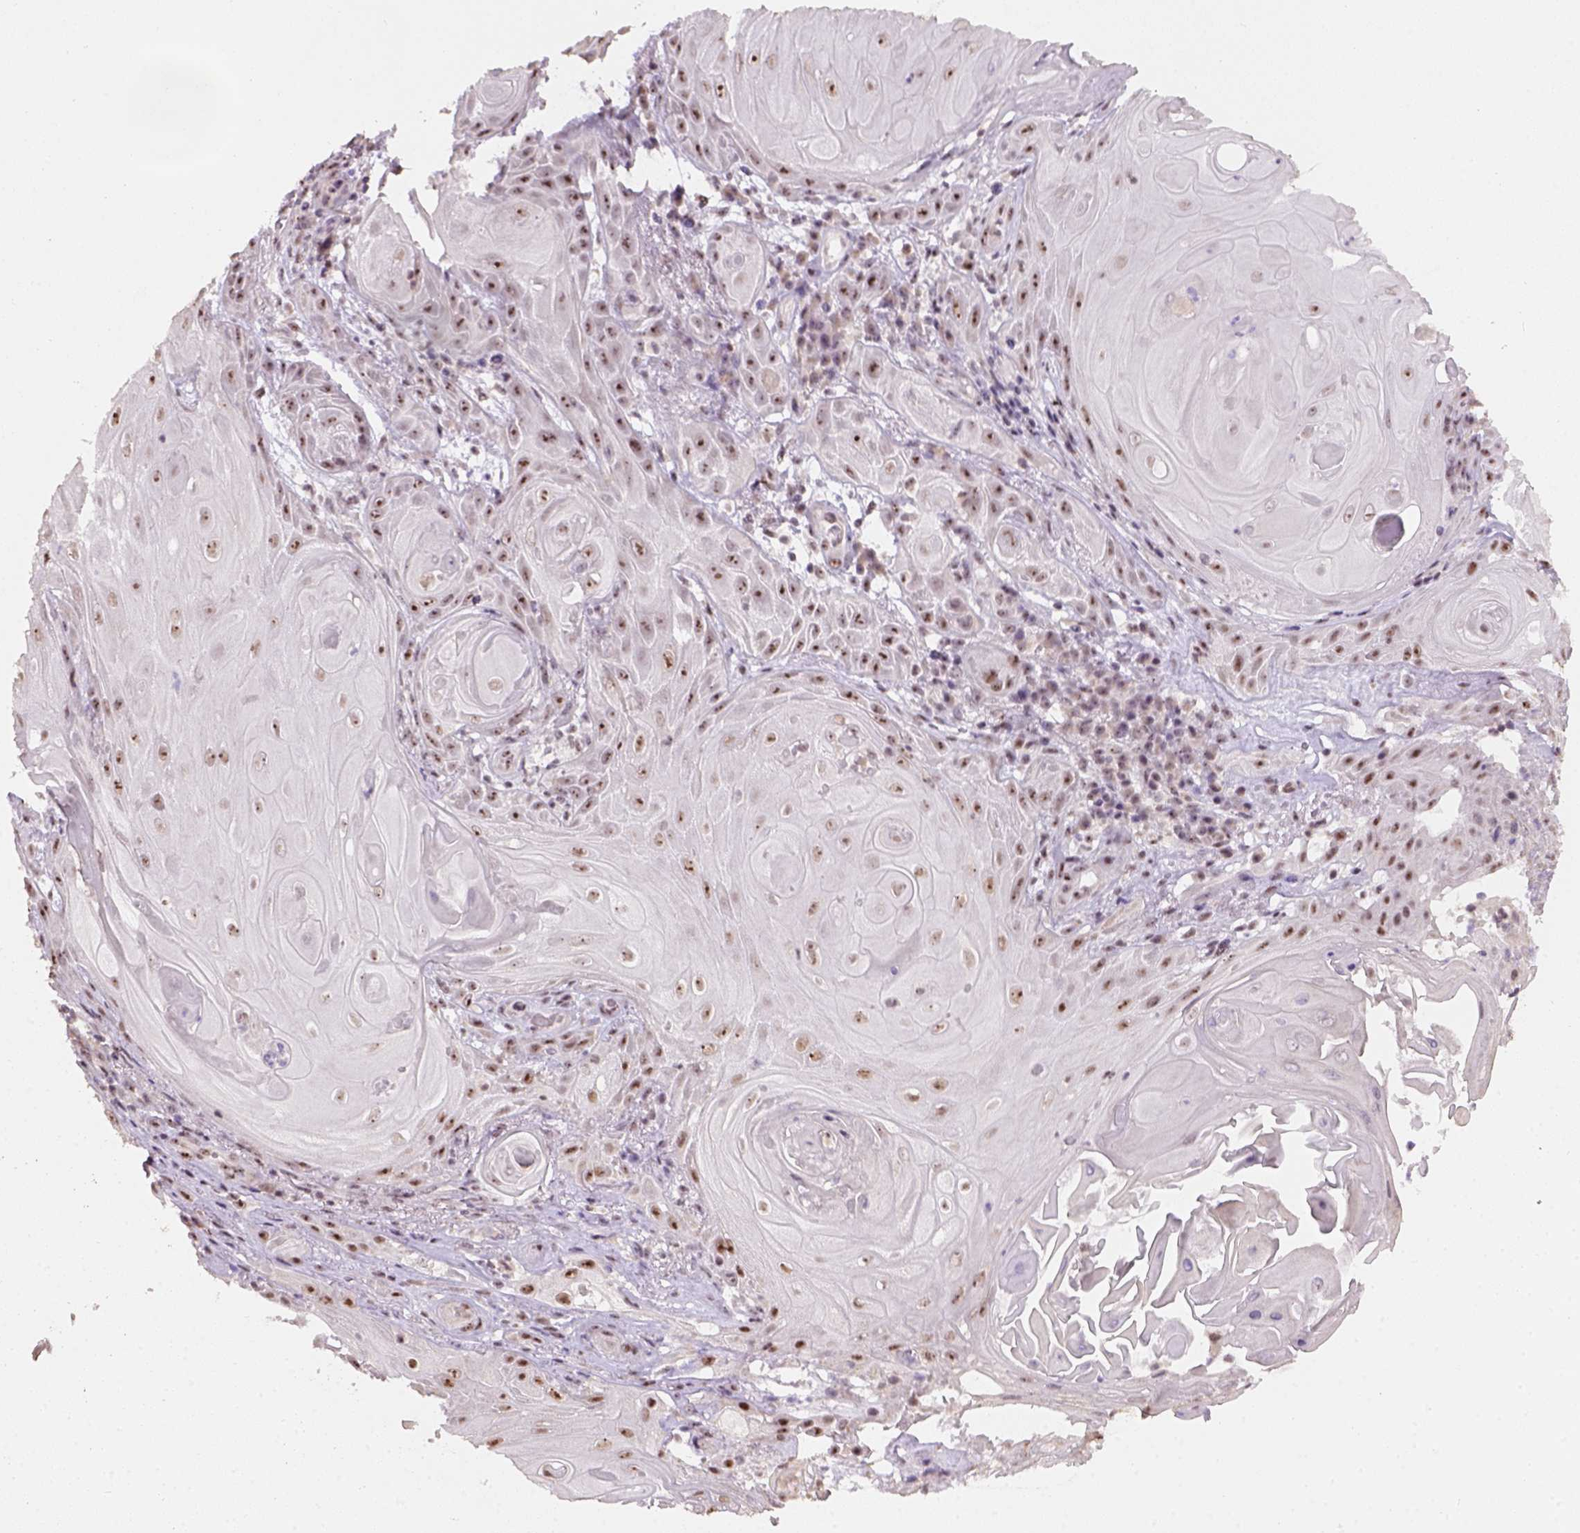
{"staining": {"intensity": "strong", "quantity": ">75%", "location": "nuclear"}, "tissue": "skin cancer", "cell_type": "Tumor cells", "image_type": "cancer", "snomed": [{"axis": "morphology", "description": "Squamous cell carcinoma, NOS"}, {"axis": "topography", "description": "Skin"}], "caption": "Protein analysis of skin squamous cell carcinoma tissue displays strong nuclear positivity in about >75% of tumor cells.", "gene": "DDX50", "patient": {"sex": "male", "age": 62}}